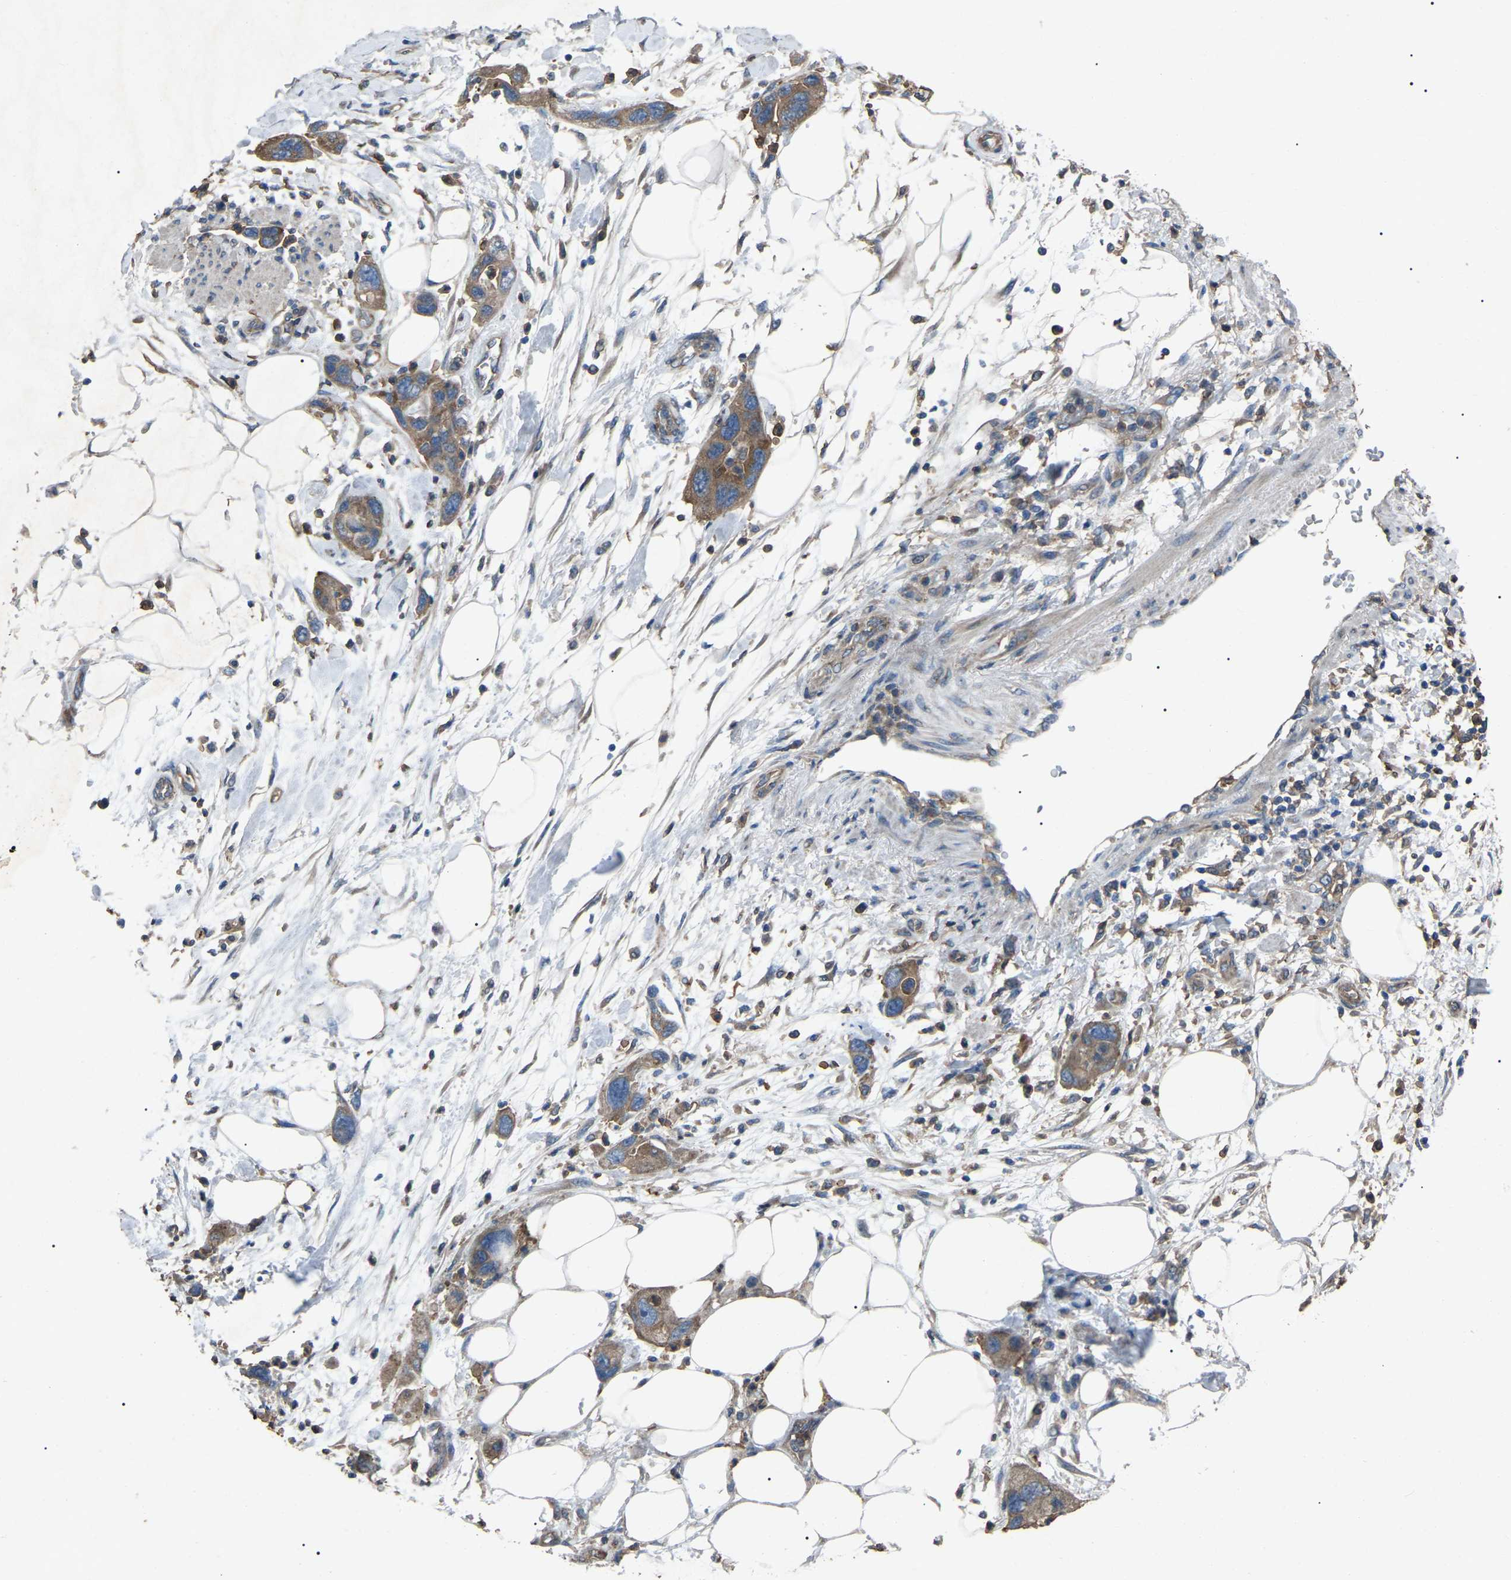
{"staining": {"intensity": "moderate", "quantity": ">75%", "location": "cytoplasmic/membranous"}, "tissue": "pancreatic cancer", "cell_type": "Tumor cells", "image_type": "cancer", "snomed": [{"axis": "morphology", "description": "Normal tissue, NOS"}, {"axis": "morphology", "description": "Adenocarcinoma, NOS"}, {"axis": "topography", "description": "Pancreas"}], "caption": "Human pancreatic adenocarcinoma stained with a protein marker reveals moderate staining in tumor cells.", "gene": "AIMP1", "patient": {"sex": "female", "age": 71}}